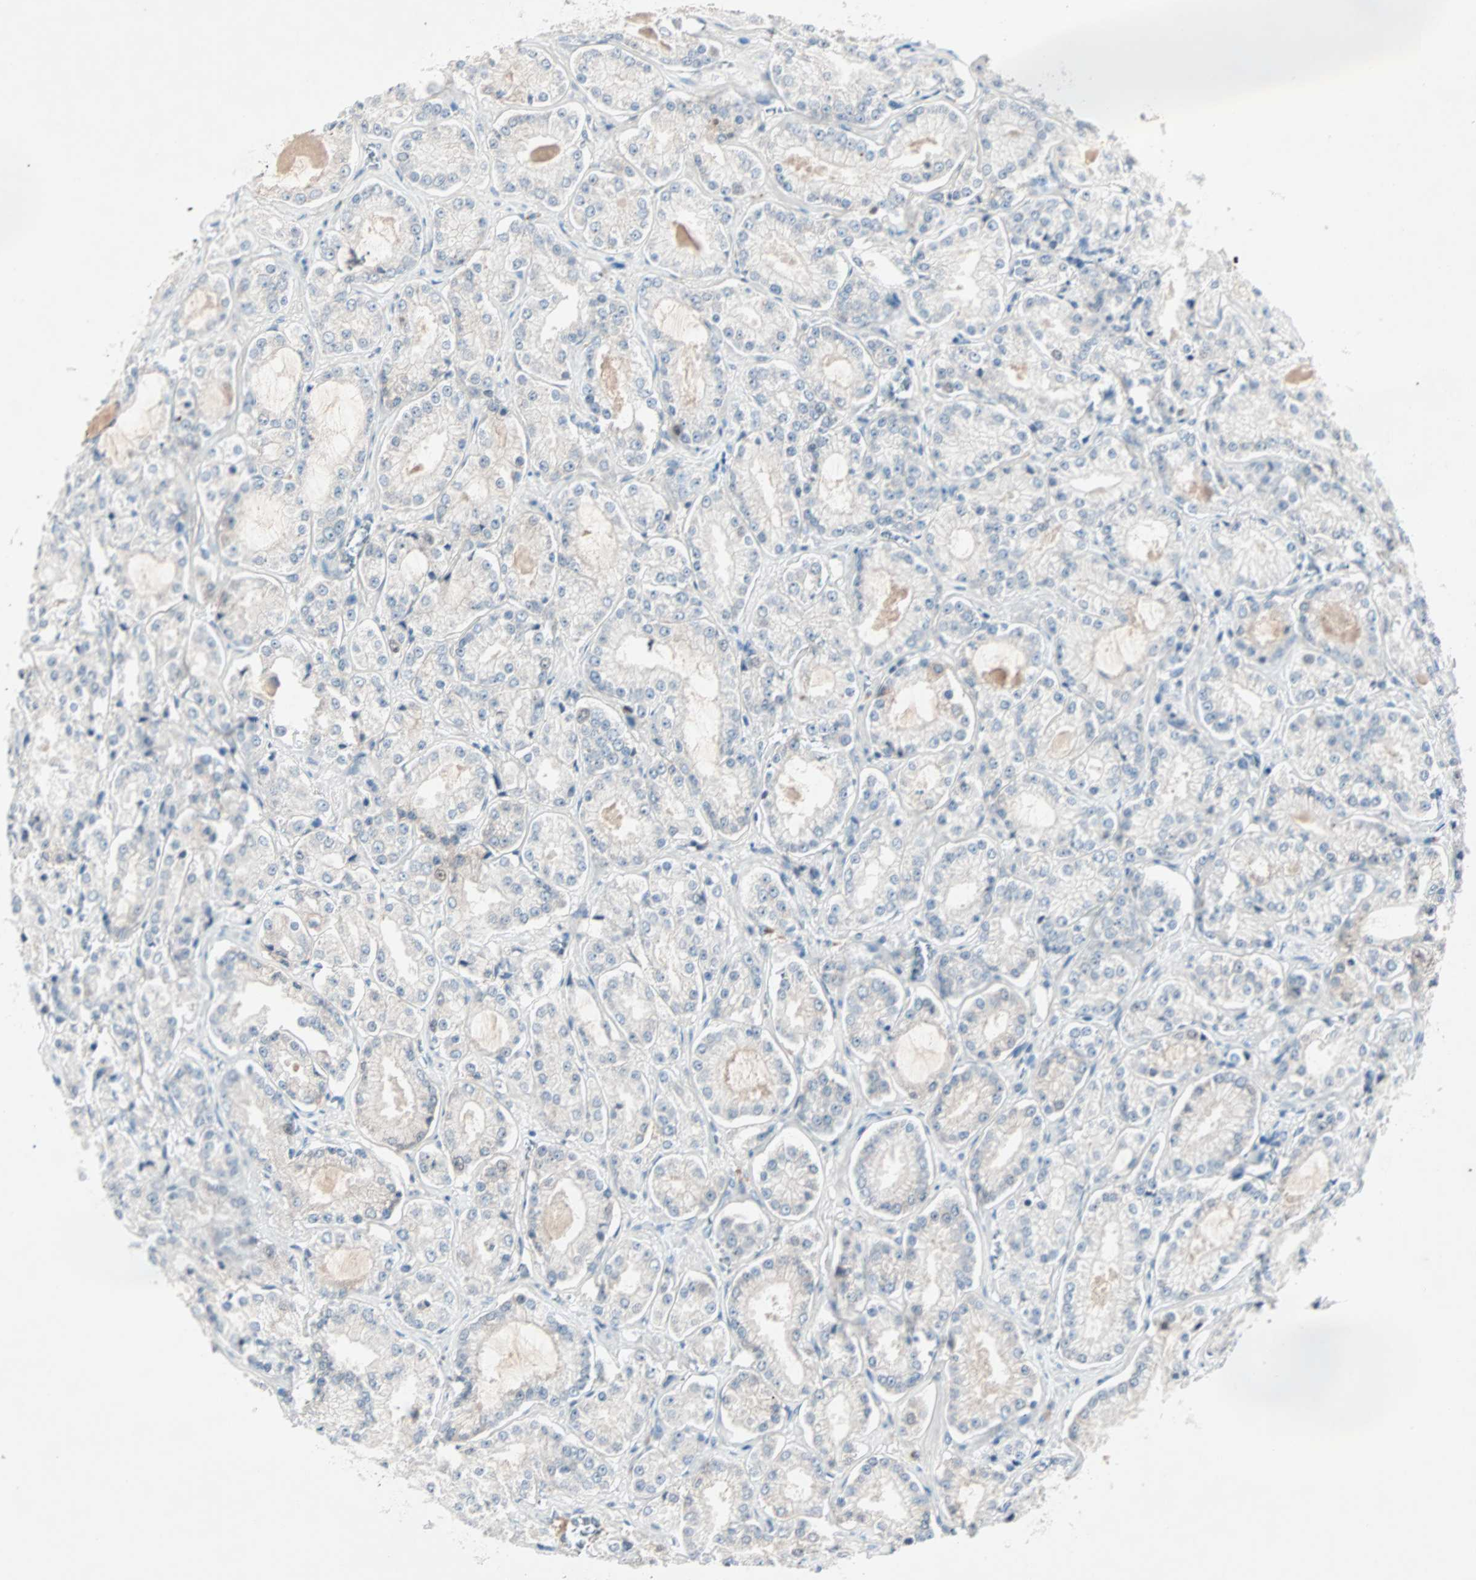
{"staining": {"intensity": "negative", "quantity": "none", "location": "none"}, "tissue": "prostate cancer", "cell_type": "Tumor cells", "image_type": "cancer", "snomed": [{"axis": "morphology", "description": "Adenocarcinoma, High grade"}, {"axis": "topography", "description": "Prostate"}], "caption": "DAB (3,3'-diaminobenzidine) immunohistochemical staining of human prostate cancer displays no significant staining in tumor cells.", "gene": "CCNE2", "patient": {"sex": "male", "age": 73}}